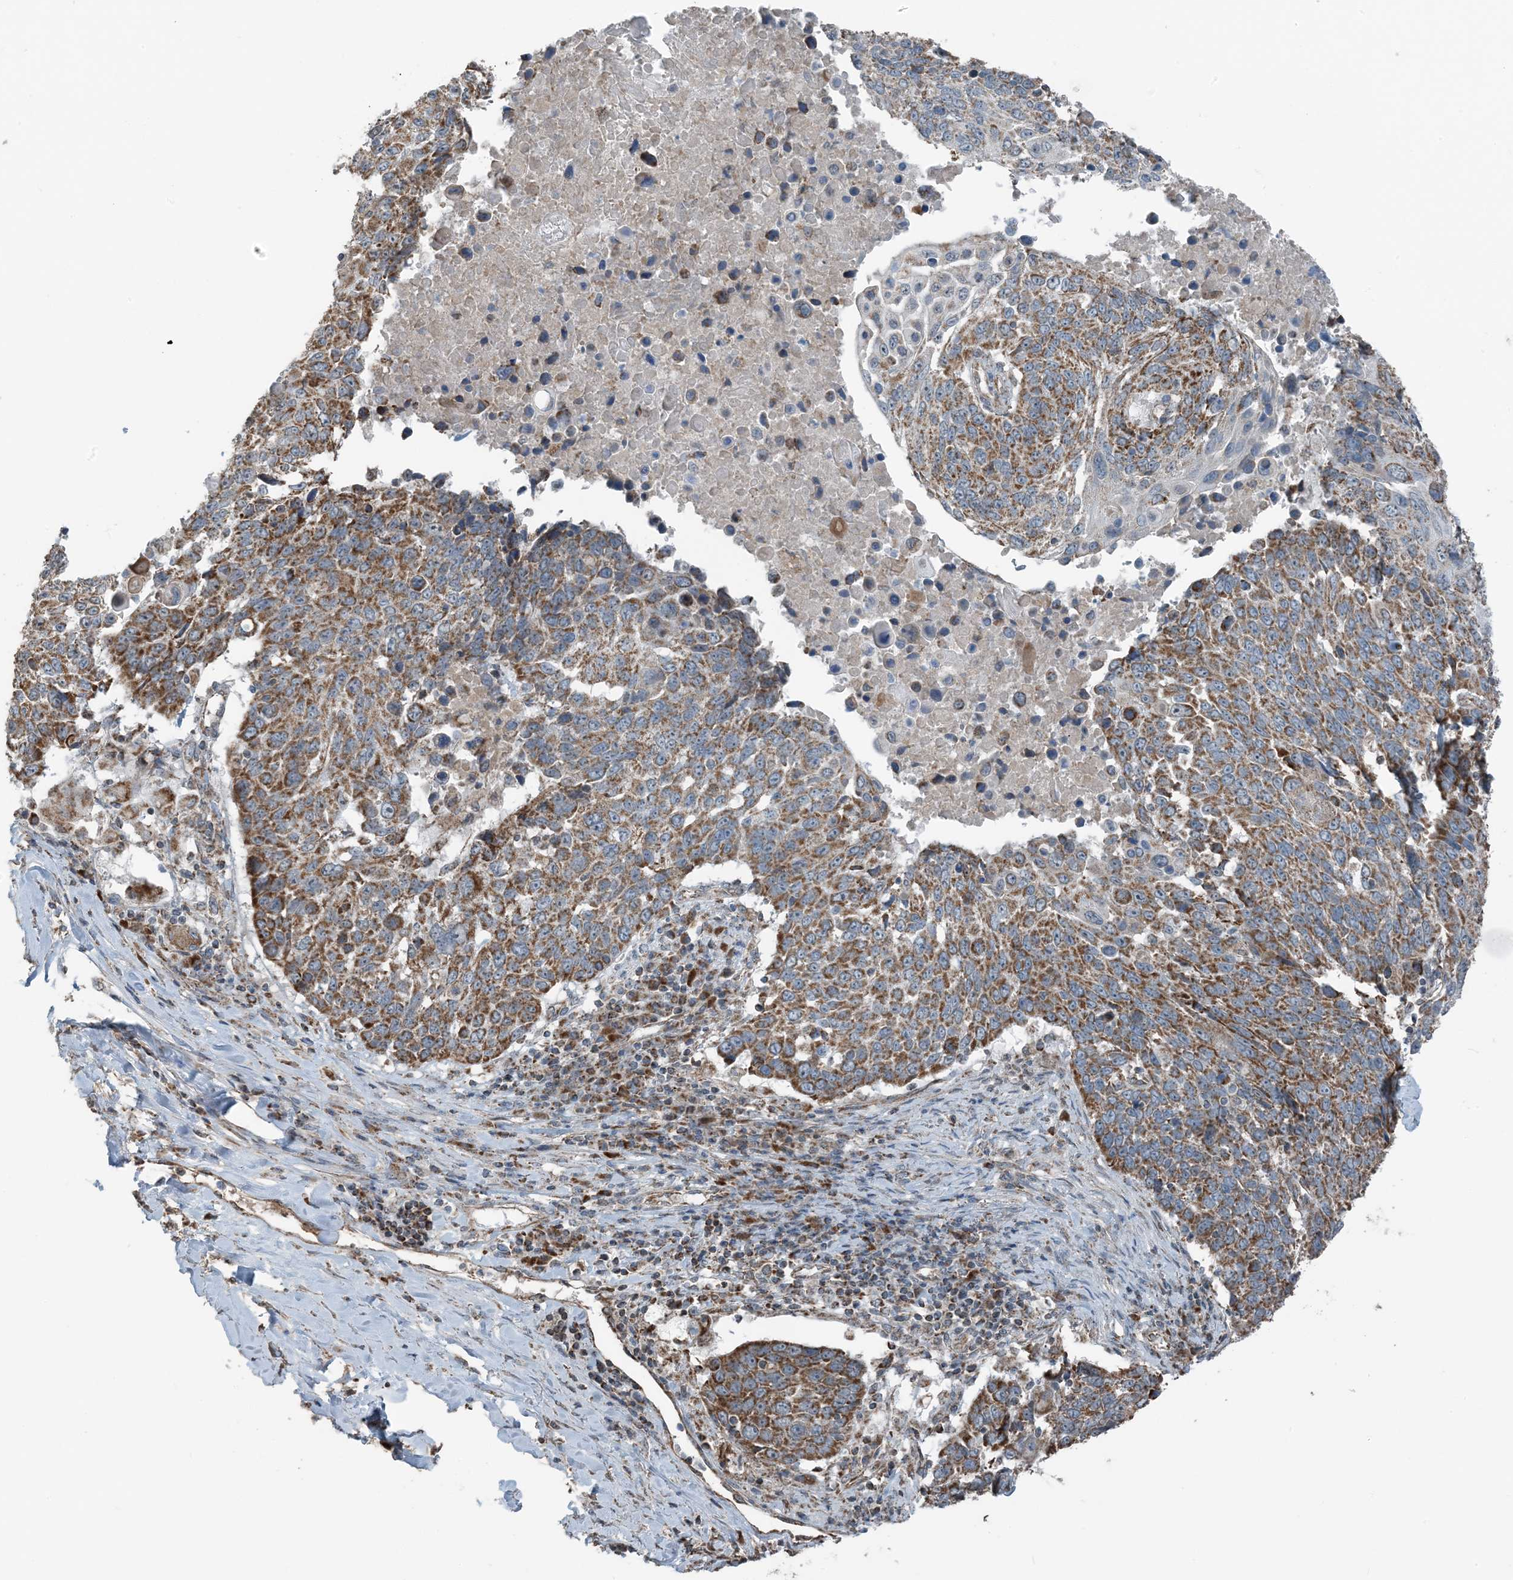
{"staining": {"intensity": "moderate", "quantity": ">75%", "location": "cytoplasmic/membranous"}, "tissue": "lung cancer", "cell_type": "Tumor cells", "image_type": "cancer", "snomed": [{"axis": "morphology", "description": "Squamous cell carcinoma, NOS"}, {"axis": "topography", "description": "Lung"}], "caption": "High-power microscopy captured an immunohistochemistry (IHC) histopathology image of lung squamous cell carcinoma, revealing moderate cytoplasmic/membranous positivity in approximately >75% of tumor cells.", "gene": "PILRB", "patient": {"sex": "male", "age": 66}}